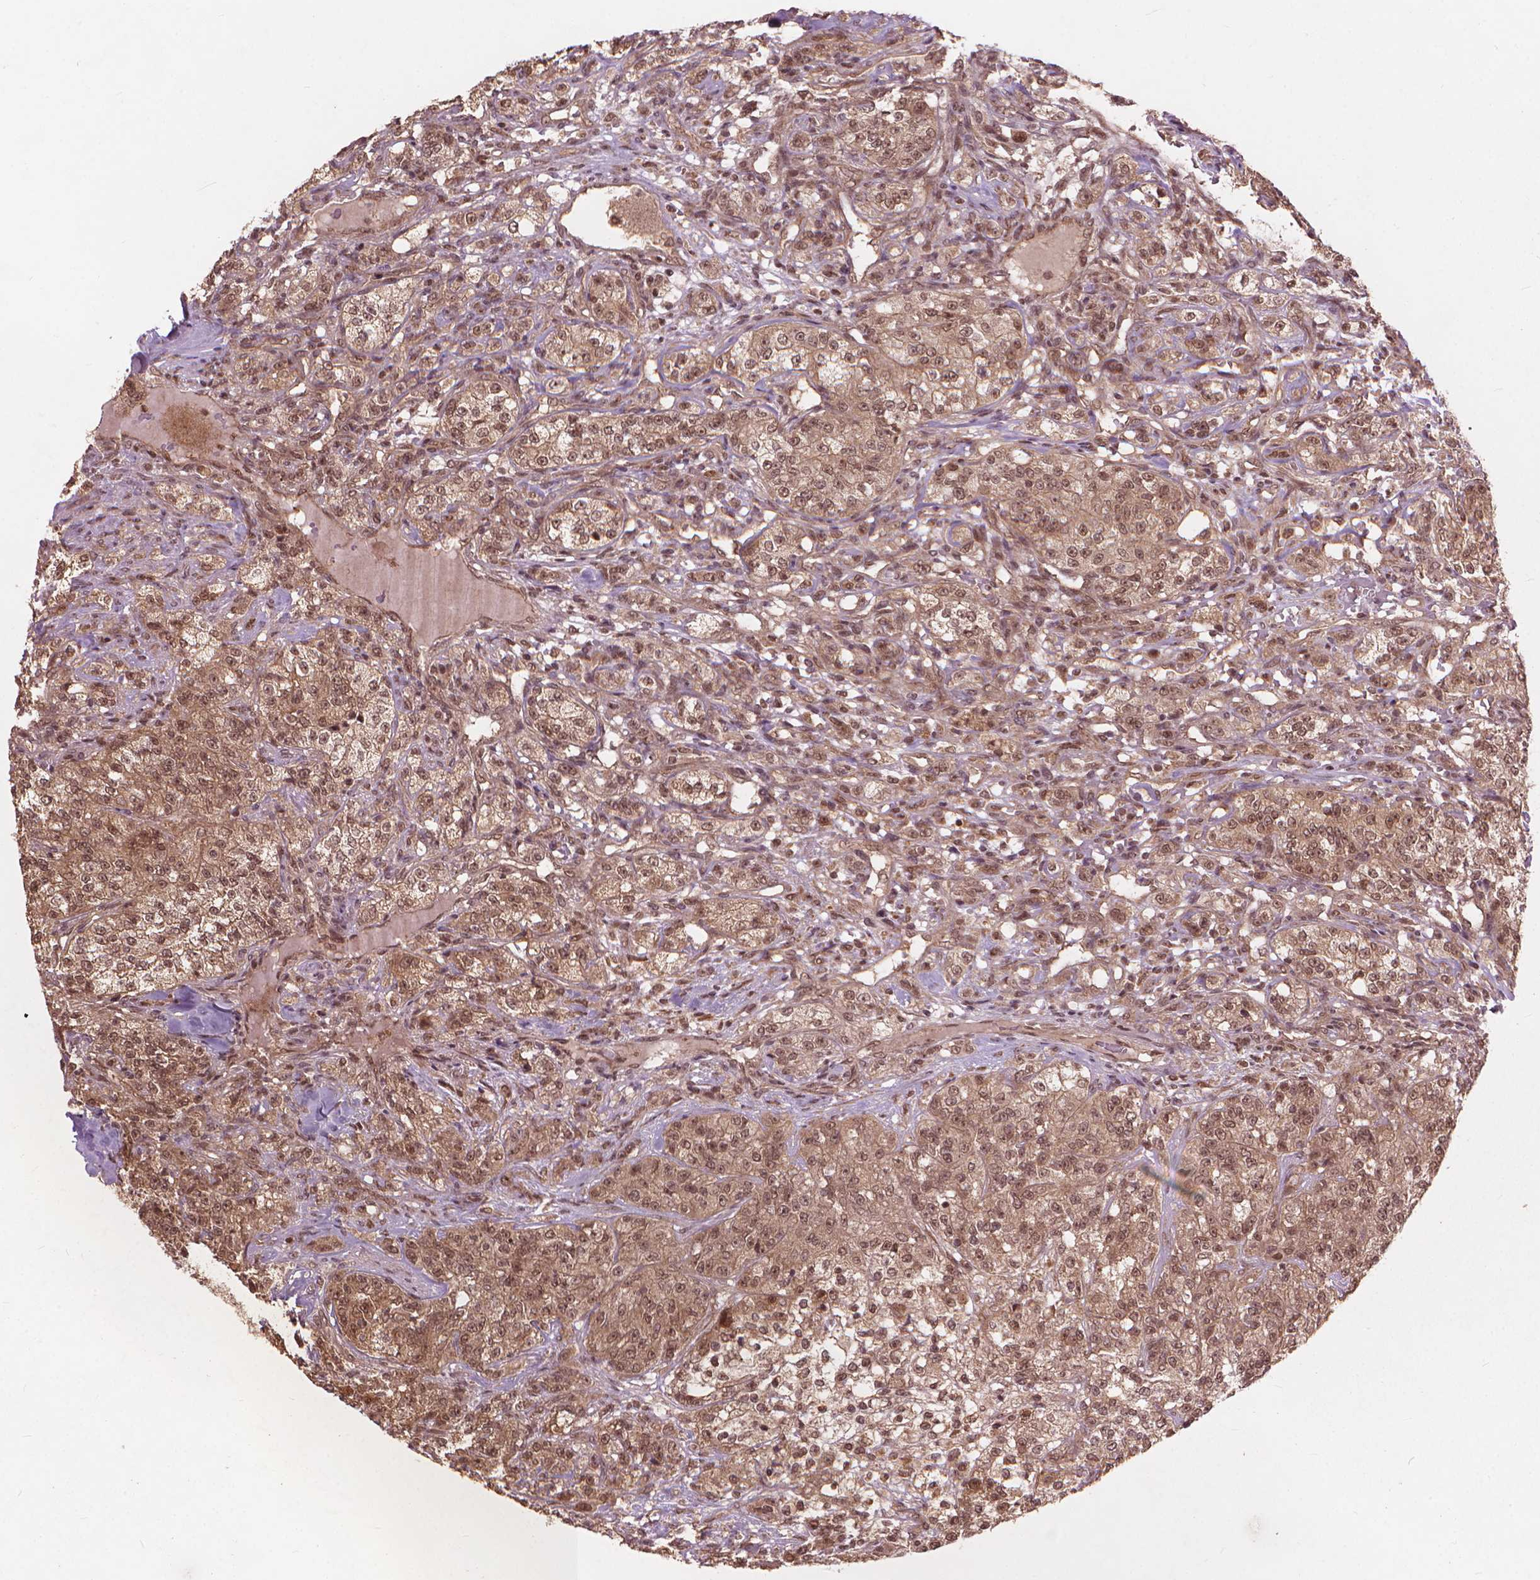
{"staining": {"intensity": "moderate", "quantity": ">75%", "location": "cytoplasmic/membranous,nuclear"}, "tissue": "renal cancer", "cell_type": "Tumor cells", "image_type": "cancer", "snomed": [{"axis": "morphology", "description": "Adenocarcinoma, NOS"}, {"axis": "topography", "description": "Kidney"}], "caption": "Protein expression analysis of human adenocarcinoma (renal) reveals moderate cytoplasmic/membranous and nuclear expression in about >75% of tumor cells. (DAB (3,3'-diaminobenzidine) = brown stain, brightfield microscopy at high magnification).", "gene": "SSU72", "patient": {"sex": "female", "age": 63}}